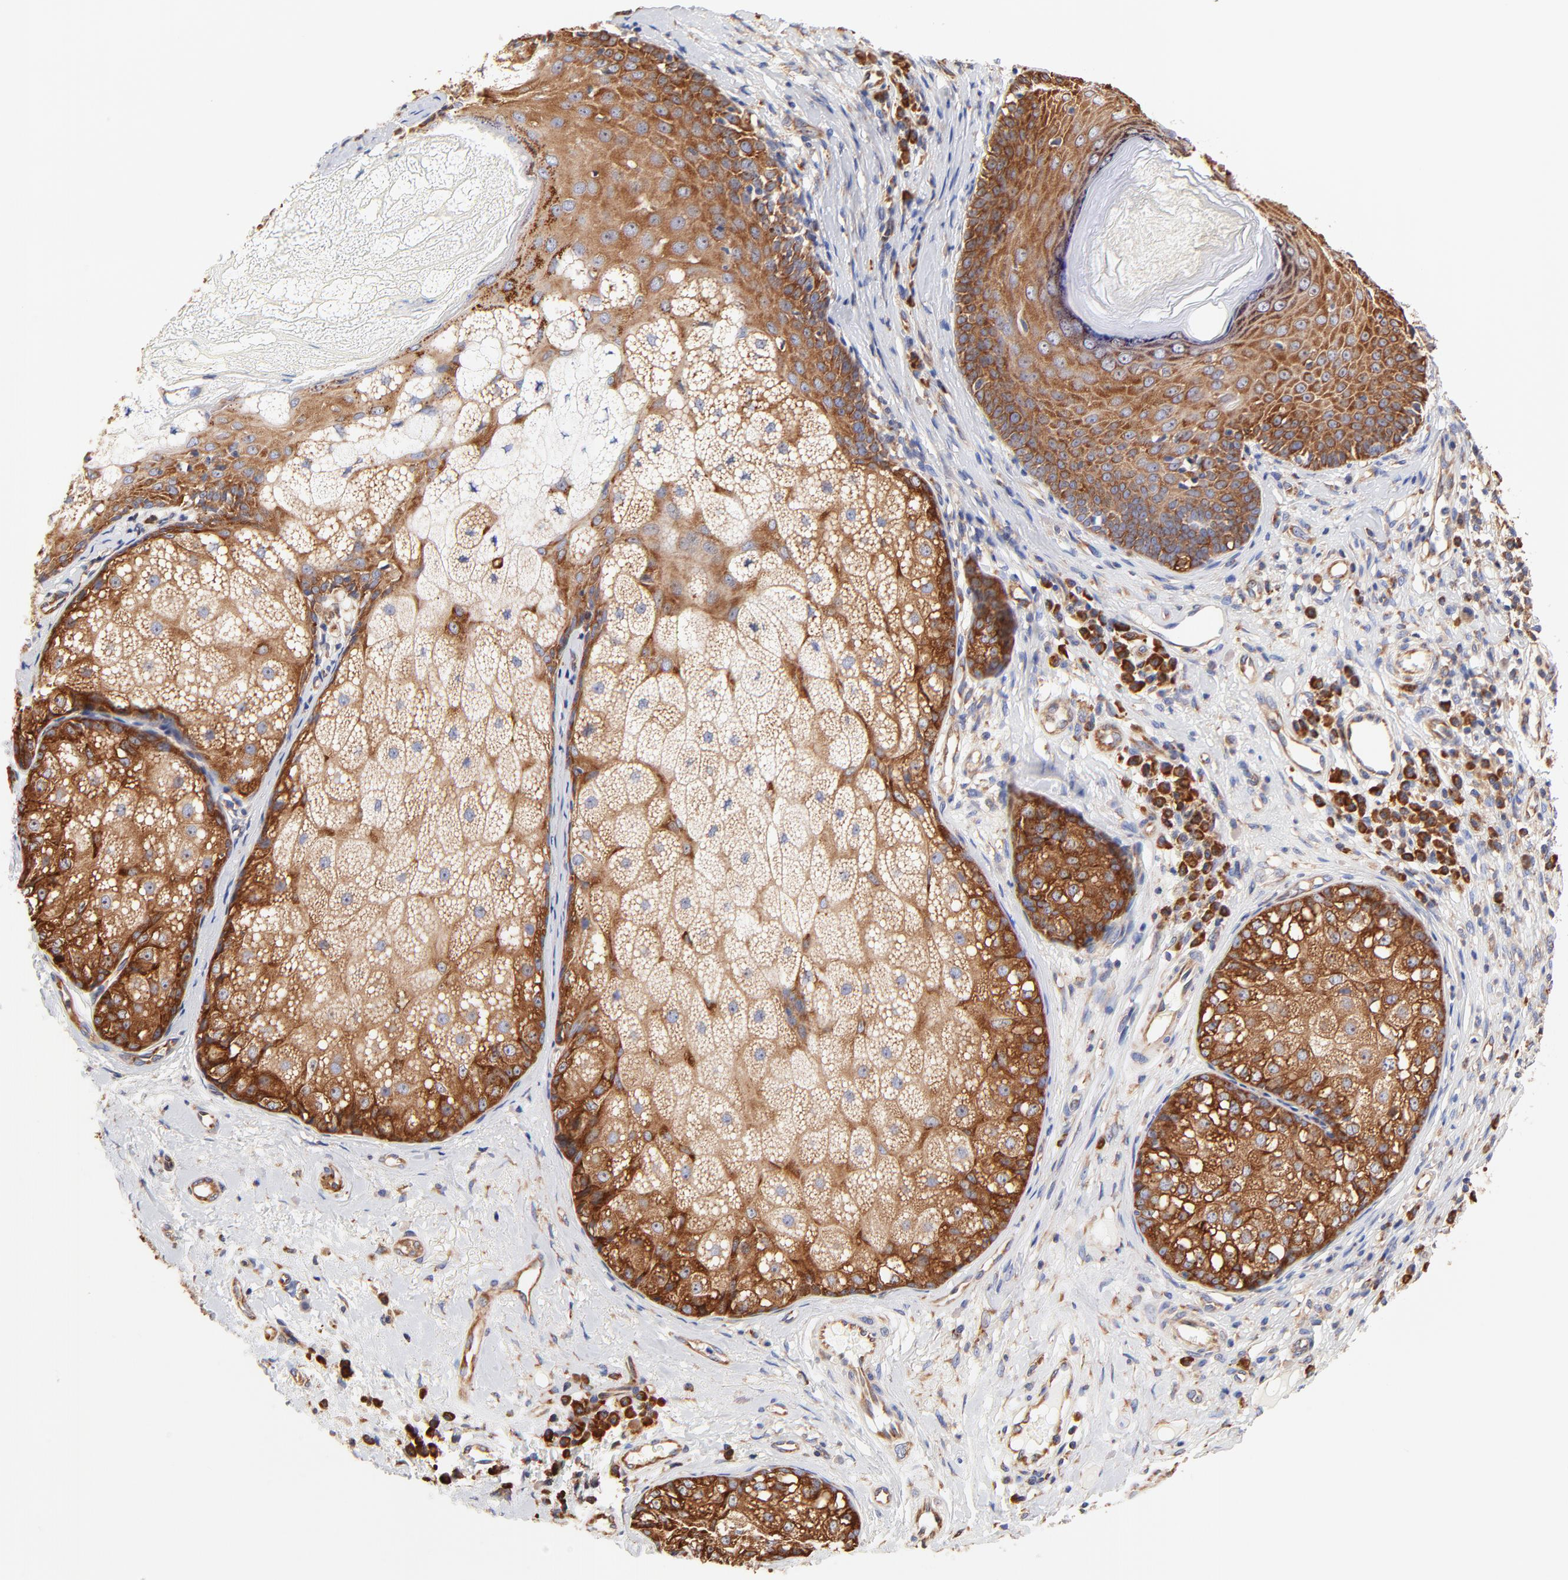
{"staining": {"intensity": "strong", "quantity": ">75%", "location": "cytoplasmic/membranous"}, "tissue": "skin cancer", "cell_type": "Tumor cells", "image_type": "cancer", "snomed": [{"axis": "morphology", "description": "Basal cell carcinoma"}, {"axis": "topography", "description": "Skin"}], "caption": "An IHC photomicrograph of tumor tissue is shown. Protein staining in brown shows strong cytoplasmic/membranous positivity in skin cancer within tumor cells.", "gene": "RPL27", "patient": {"sex": "male", "age": 87}}